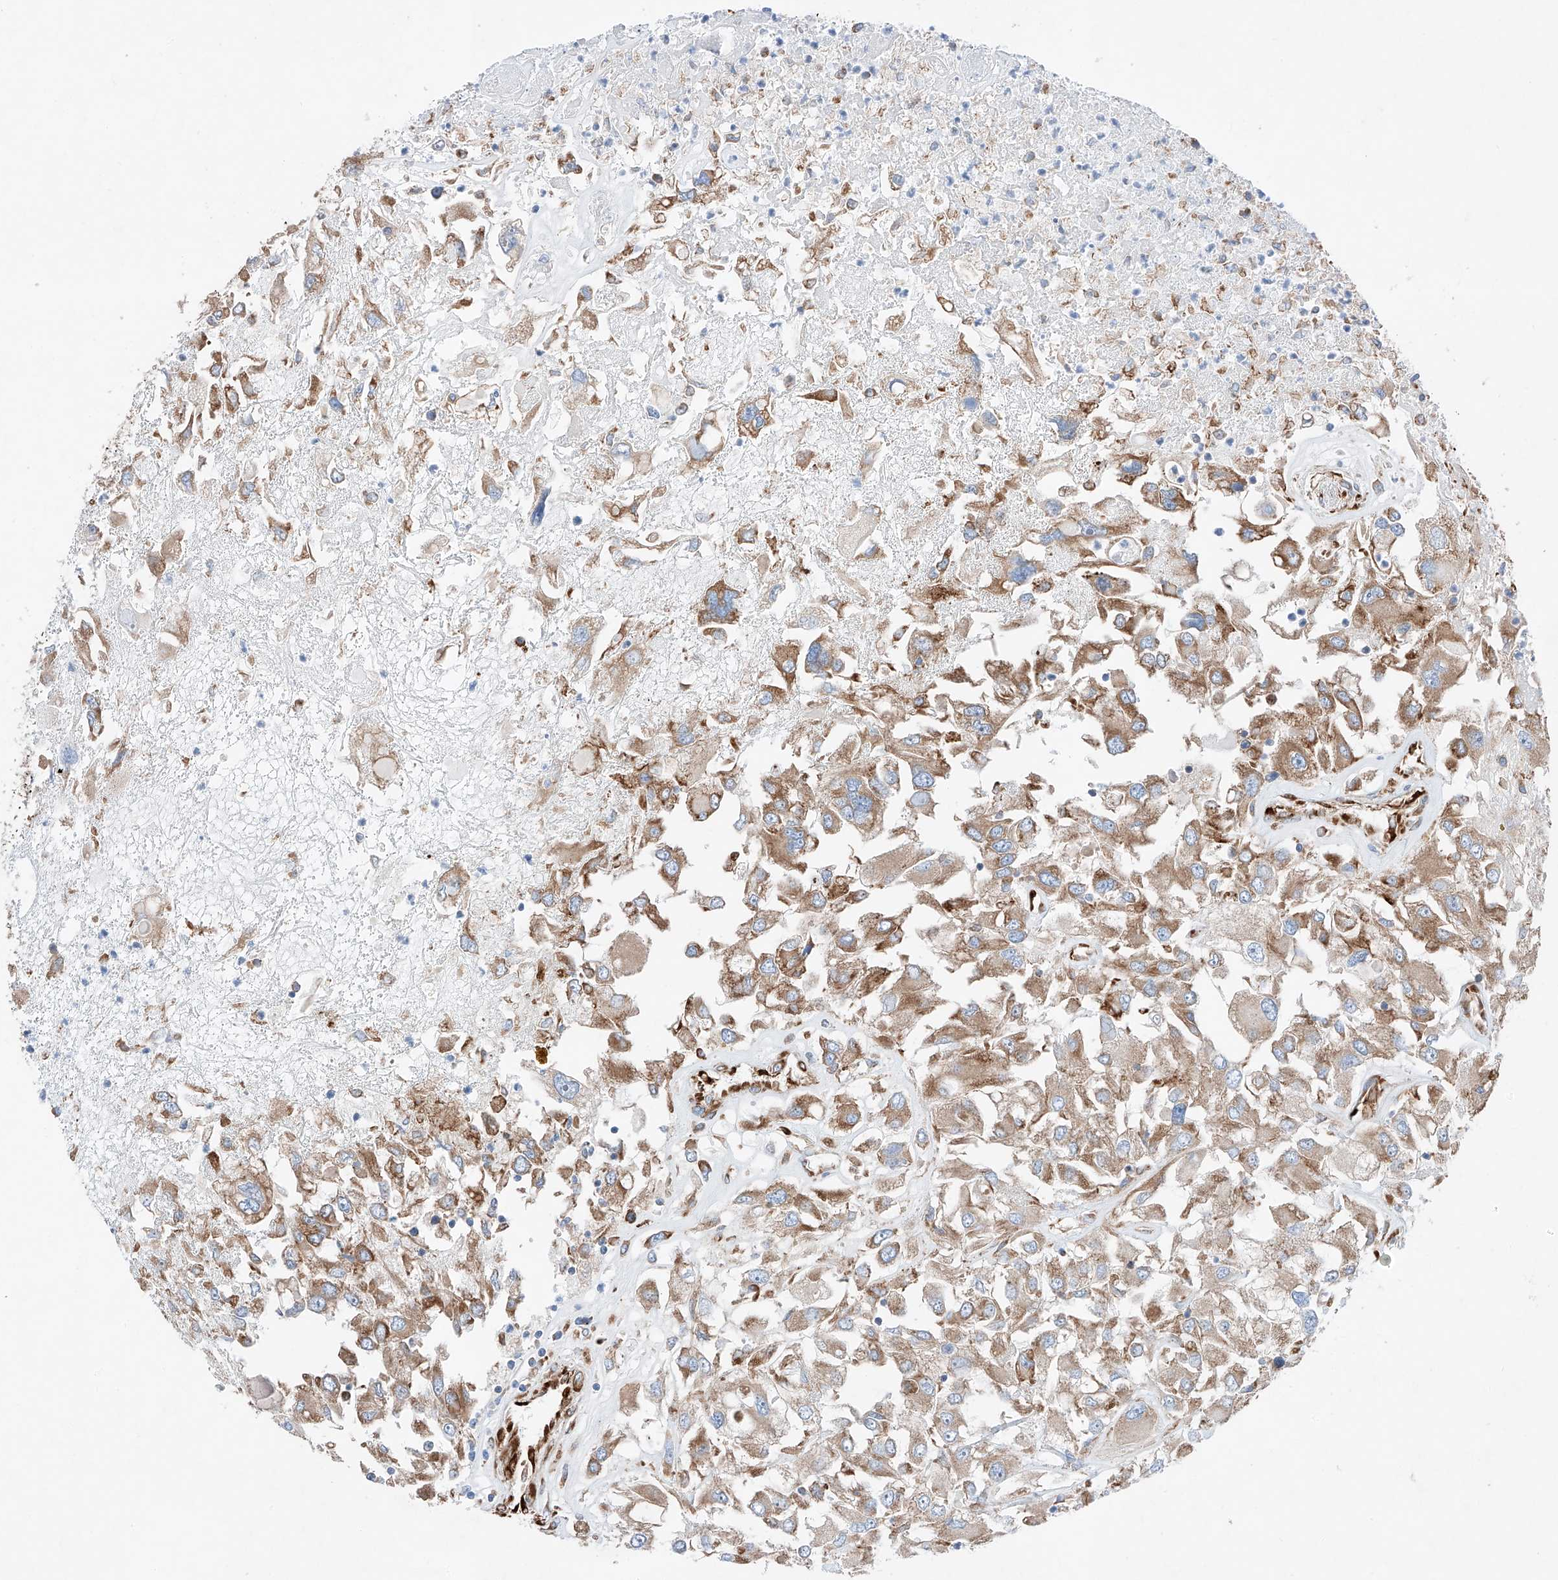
{"staining": {"intensity": "moderate", "quantity": ">75%", "location": "cytoplasmic/membranous"}, "tissue": "renal cancer", "cell_type": "Tumor cells", "image_type": "cancer", "snomed": [{"axis": "morphology", "description": "Adenocarcinoma, NOS"}, {"axis": "topography", "description": "Kidney"}], "caption": "High-magnification brightfield microscopy of renal cancer stained with DAB (3,3'-diaminobenzidine) (brown) and counterstained with hematoxylin (blue). tumor cells exhibit moderate cytoplasmic/membranous staining is seen in about>75% of cells. The staining is performed using DAB (3,3'-diaminobenzidine) brown chromogen to label protein expression. The nuclei are counter-stained blue using hematoxylin.", "gene": "CRELD1", "patient": {"sex": "female", "age": 52}}